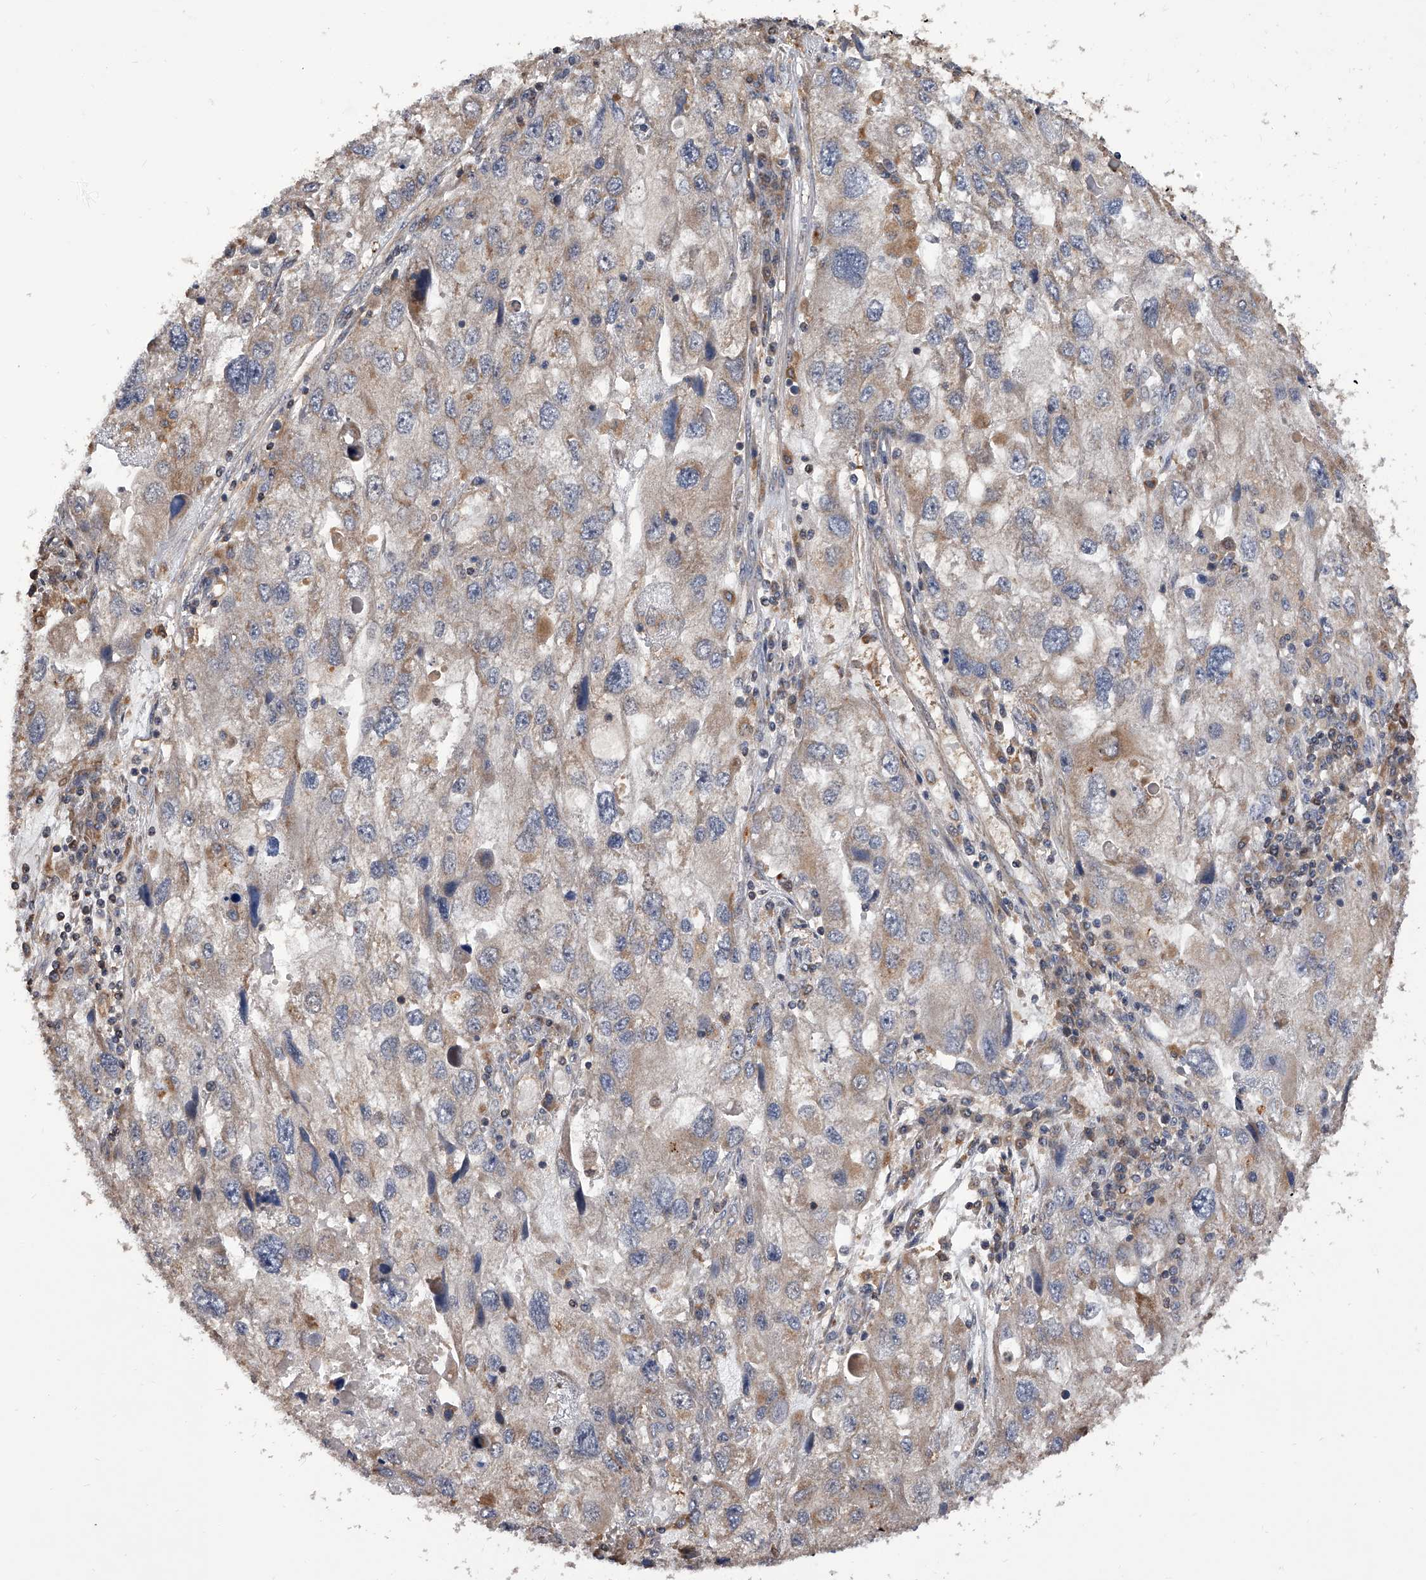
{"staining": {"intensity": "weak", "quantity": "<25%", "location": "cytoplasmic/membranous"}, "tissue": "endometrial cancer", "cell_type": "Tumor cells", "image_type": "cancer", "snomed": [{"axis": "morphology", "description": "Adenocarcinoma, NOS"}, {"axis": "topography", "description": "Endometrium"}], "caption": "Endometrial adenocarcinoma stained for a protein using immunohistochemistry (IHC) exhibits no positivity tumor cells.", "gene": "GMDS", "patient": {"sex": "female", "age": 49}}